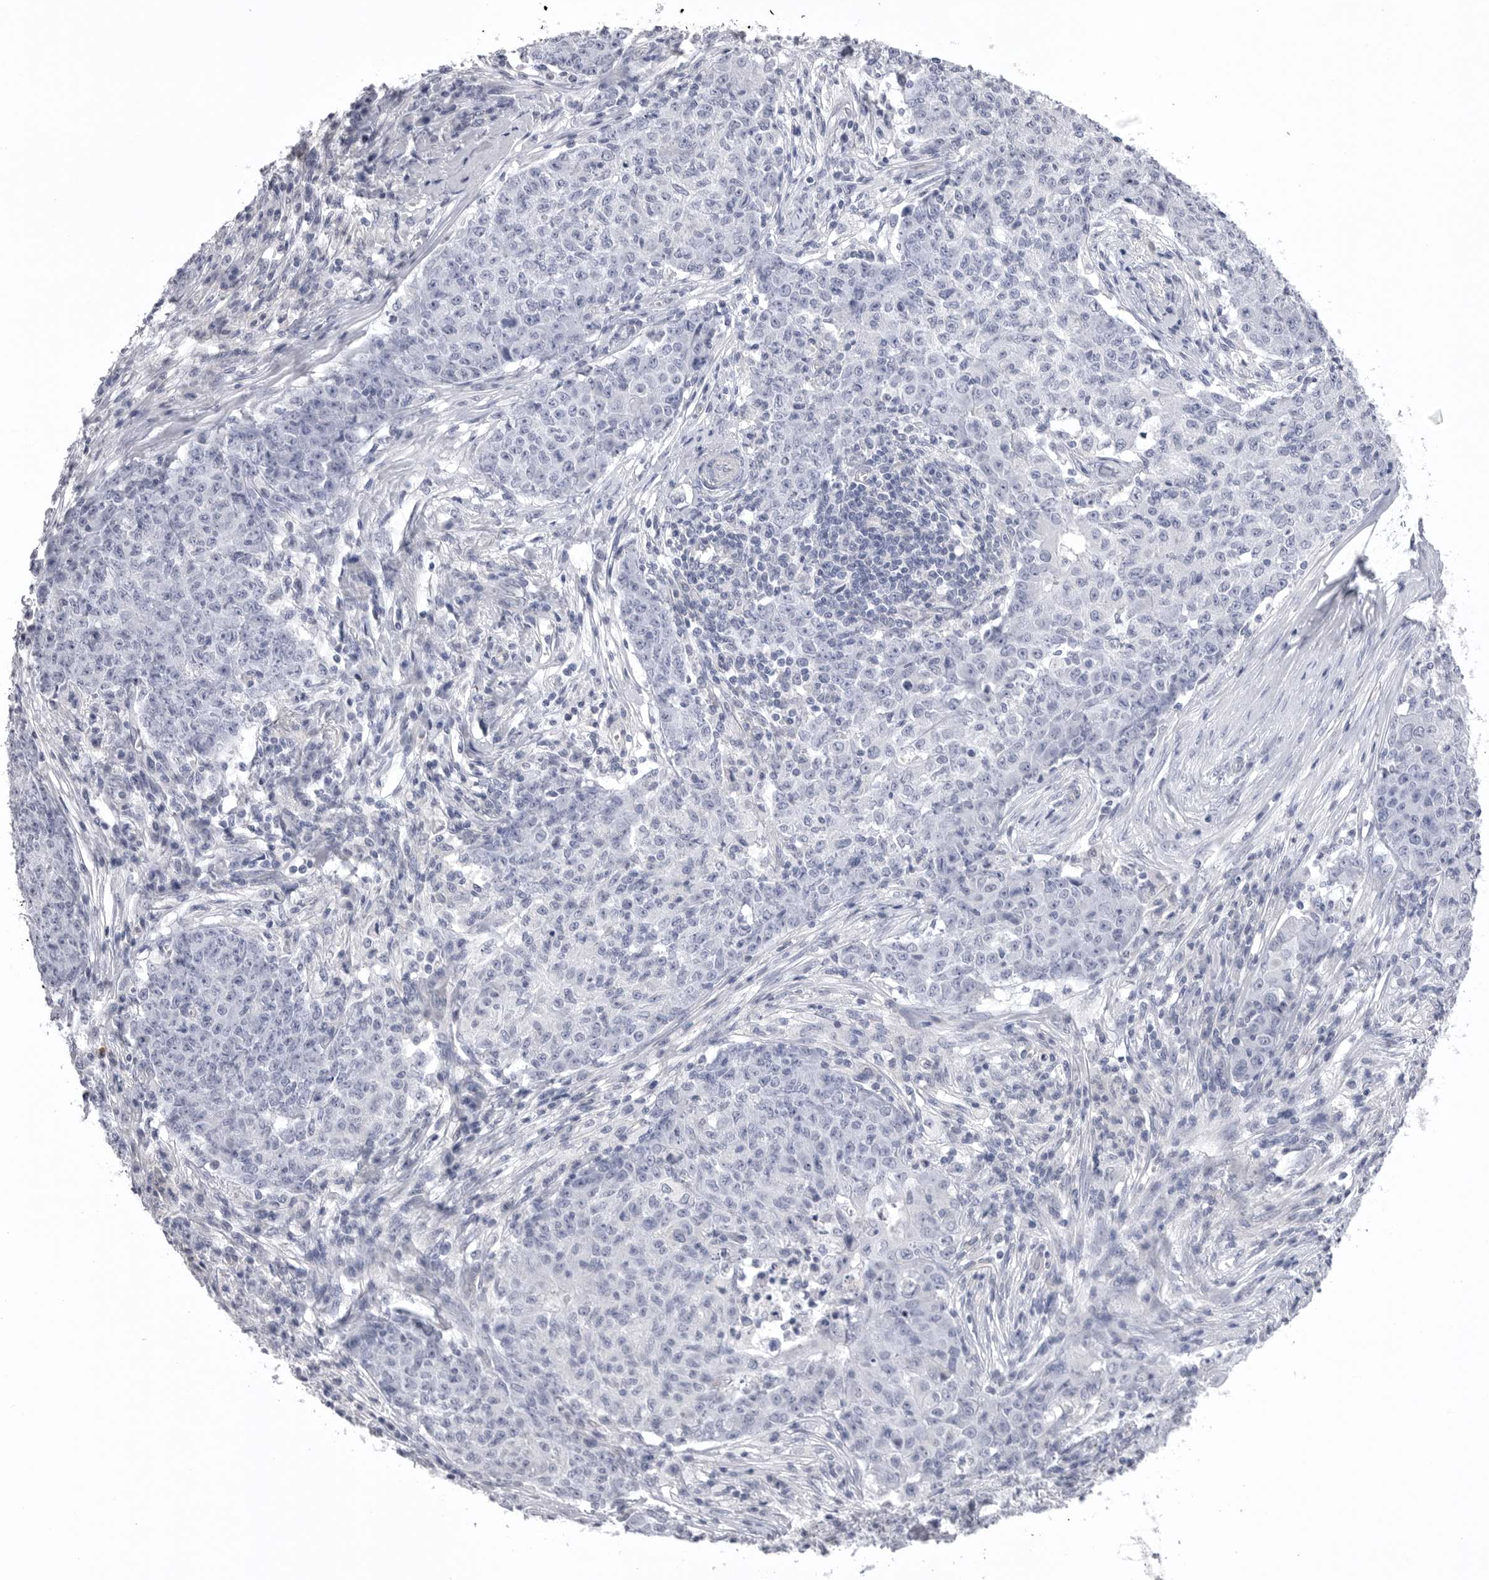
{"staining": {"intensity": "negative", "quantity": "none", "location": "none"}, "tissue": "ovarian cancer", "cell_type": "Tumor cells", "image_type": "cancer", "snomed": [{"axis": "morphology", "description": "Carcinoma, endometroid"}, {"axis": "topography", "description": "Ovary"}], "caption": "IHC photomicrograph of ovarian cancer stained for a protein (brown), which shows no expression in tumor cells.", "gene": "DLGAP3", "patient": {"sex": "female", "age": 42}}